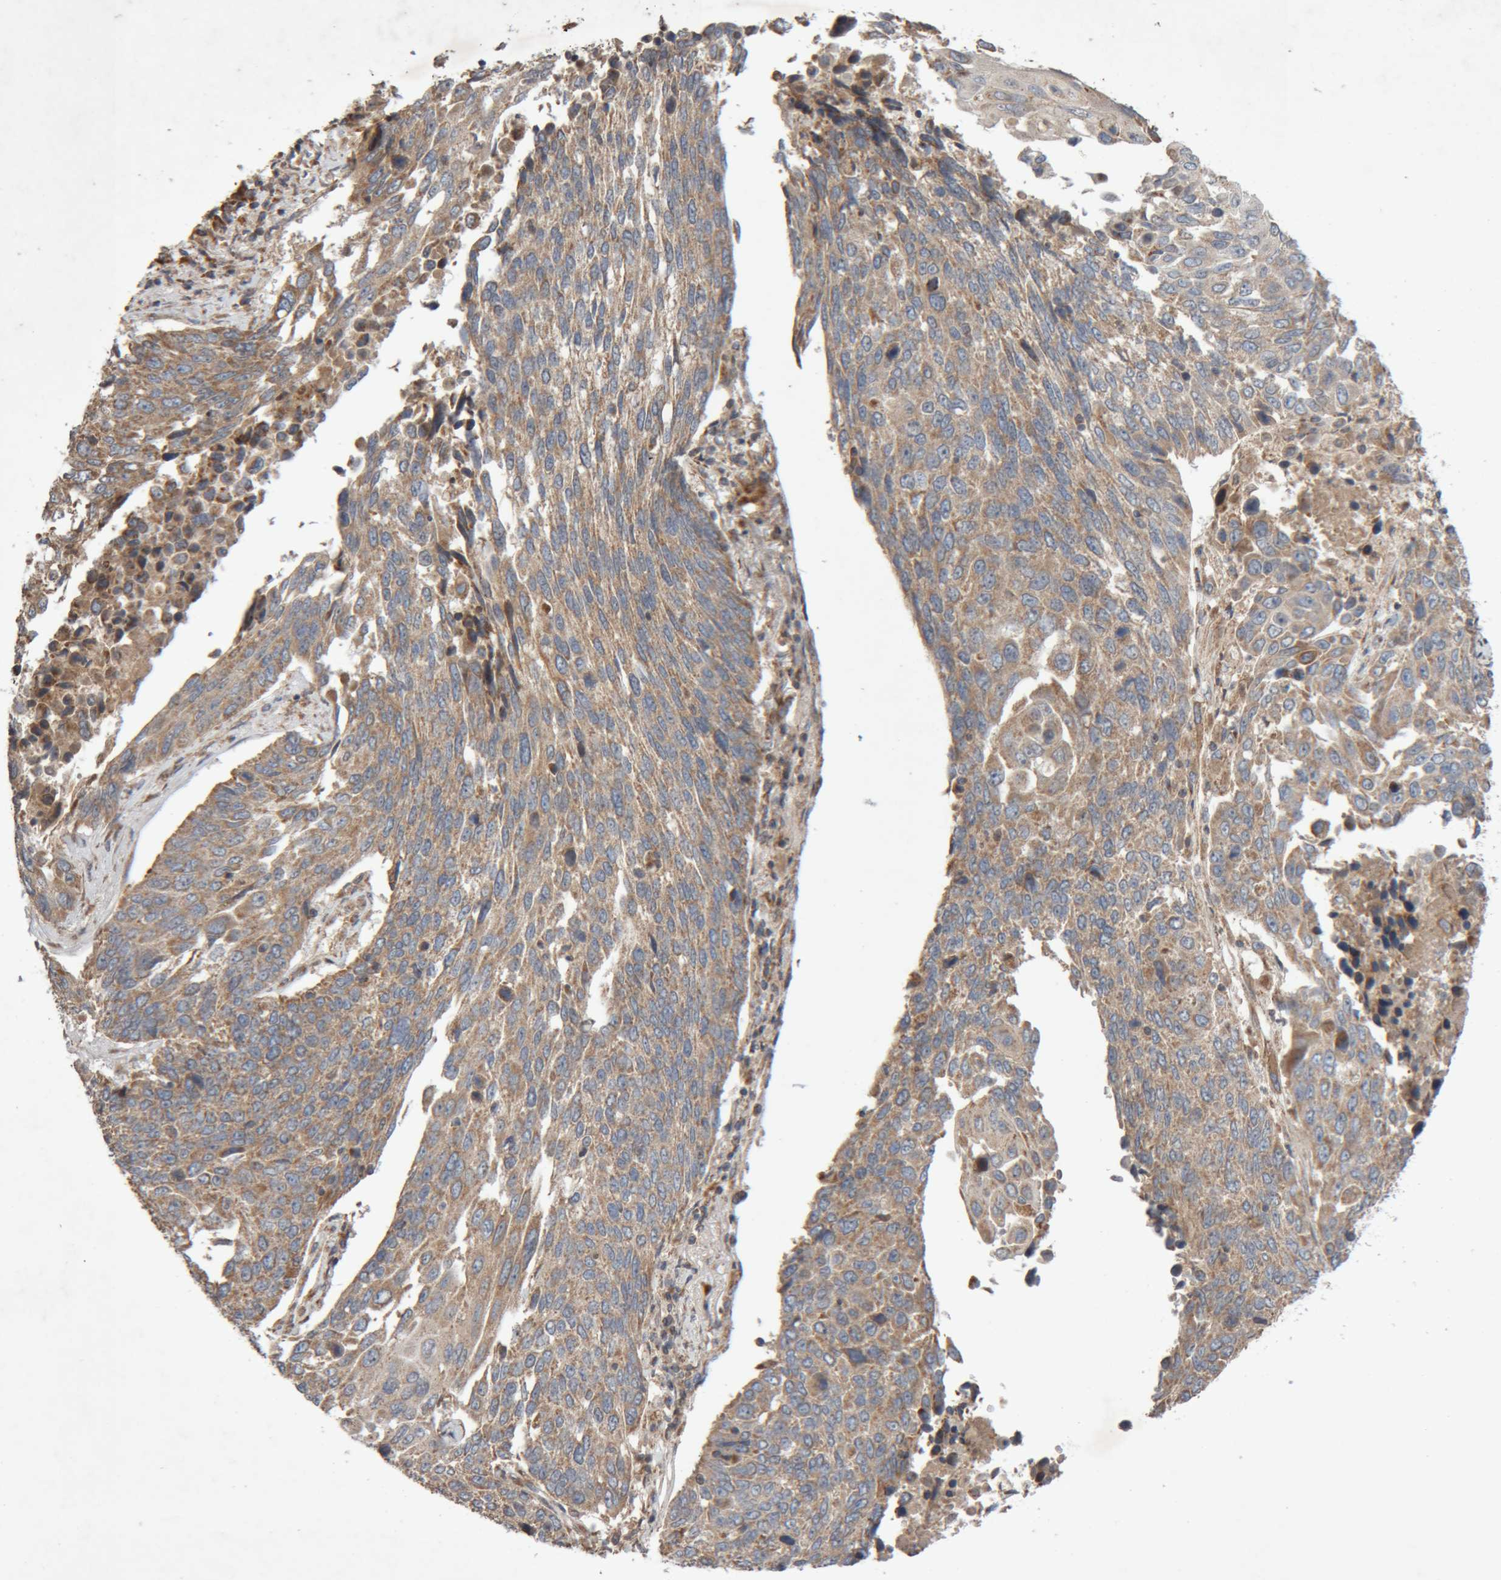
{"staining": {"intensity": "moderate", "quantity": ">75%", "location": "cytoplasmic/membranous"}, "tissue": "lung cancer", "cell_type": "Tumor cells", "image_type": "cancer", "snomed": [{"axis": "morphology", "description": "Squamous cell carcinoma, NOS"}, {"axis": "topography", "description": "Lung"}], "caption": "Lung squamous cell carcinoma was stained to show a protein in brown. There is medium levels of moderate cytoplasmic/membranous positivity in about >75% of tumor cells.", "gene": "KIF21B", "patient": {"sex": "male", "age": 66}}